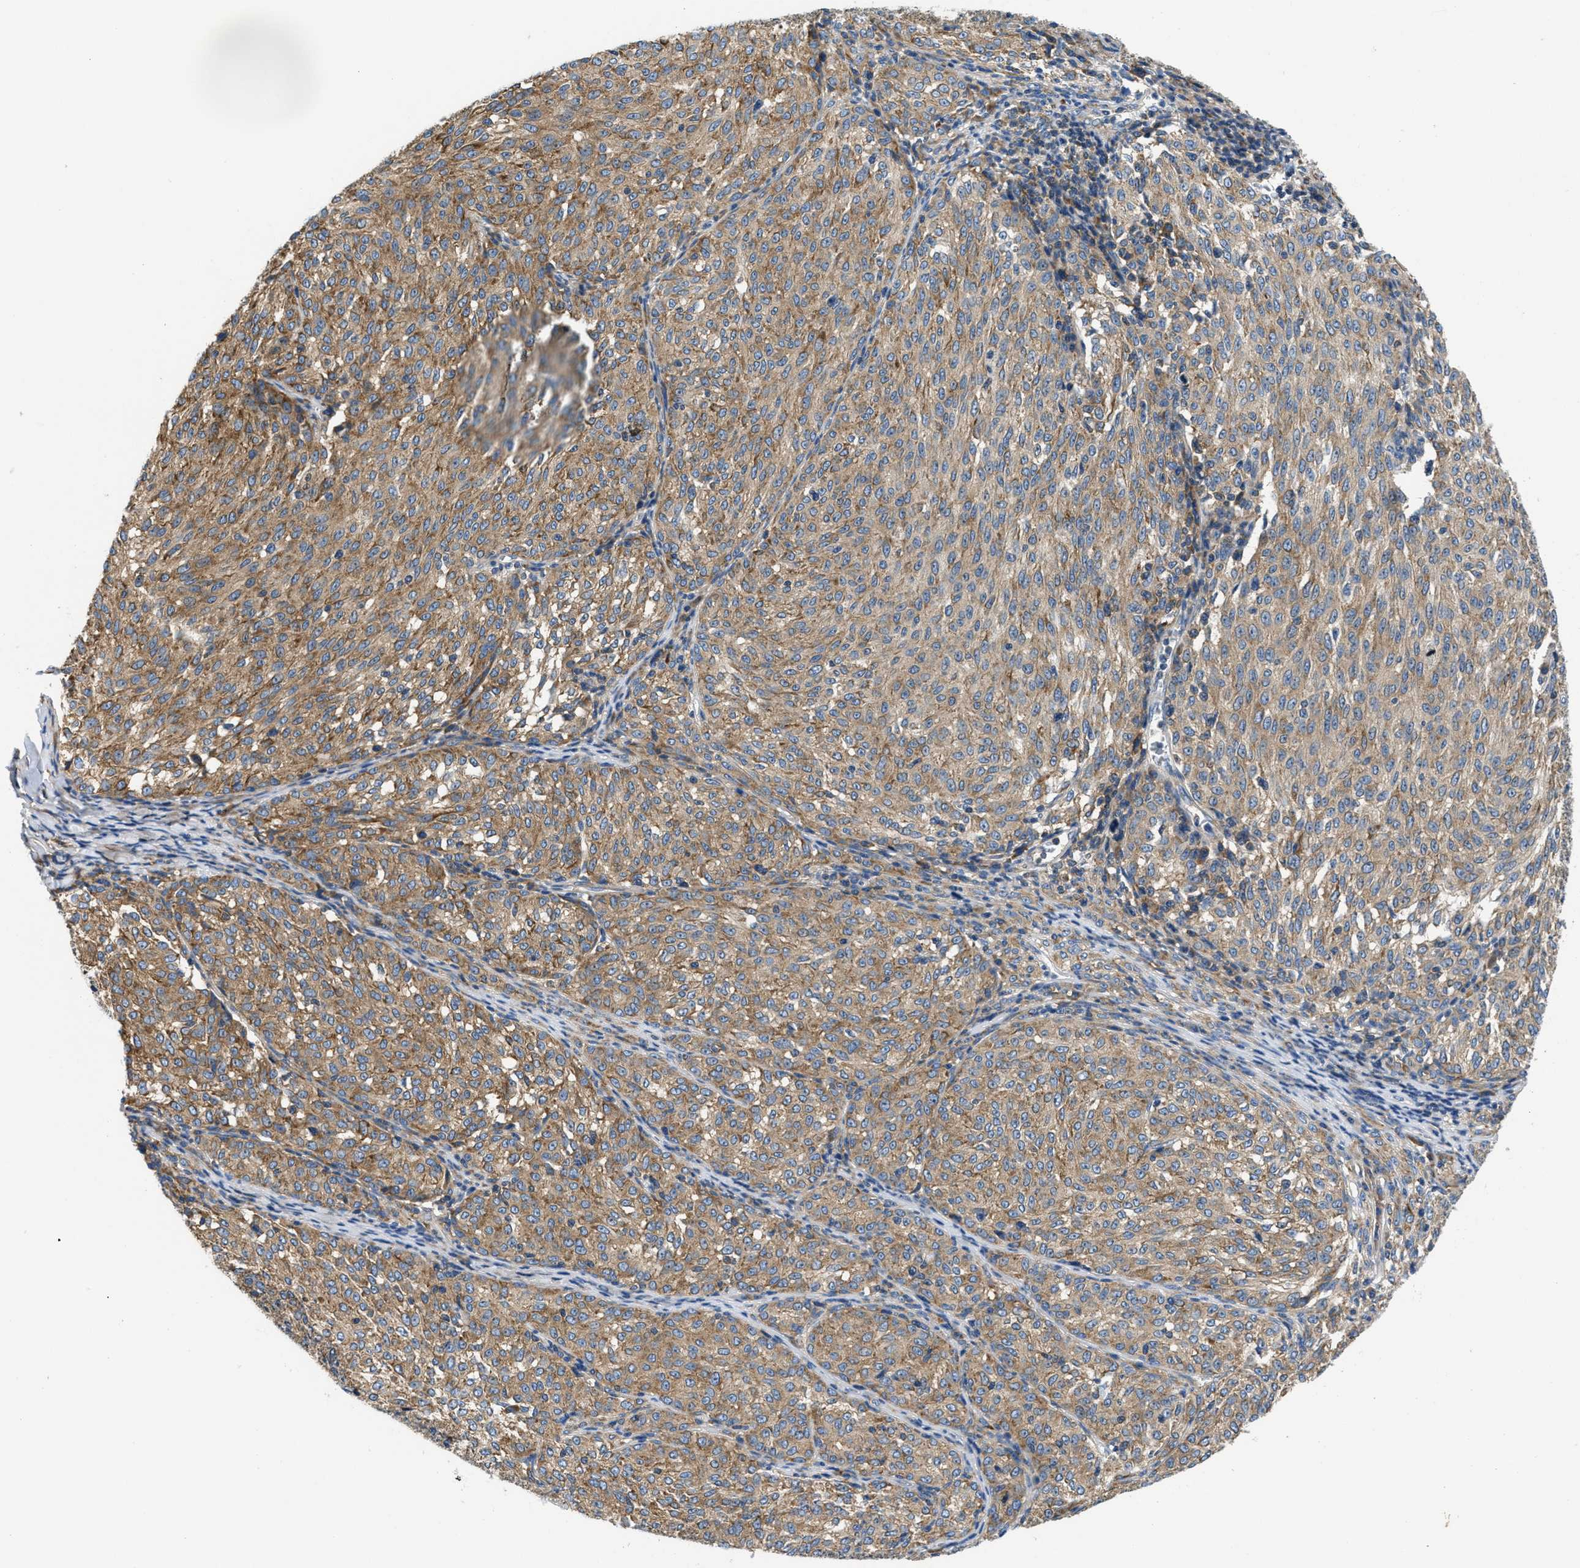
{"staining": {"intensity": "moderate", "quantity": ">75%", "location": "cytoplasmic/membranous"}, "tissue": "melanoma", "cell_type": "Tumor cells", "image_type": "cancer", "snomed": [{"axis": "morphology", "description": "Malignant melanoma, NOS"}, {"axis": "topography", "description": "Skin"}], "caption": "Human malignant melanoma stained with a brown dye displays moderate cytoplasmic/membranous positive expression in approximately >75% of tumor cells.", "gene": "ABCF1", "patient": {"sex": "female", "age": 72}}